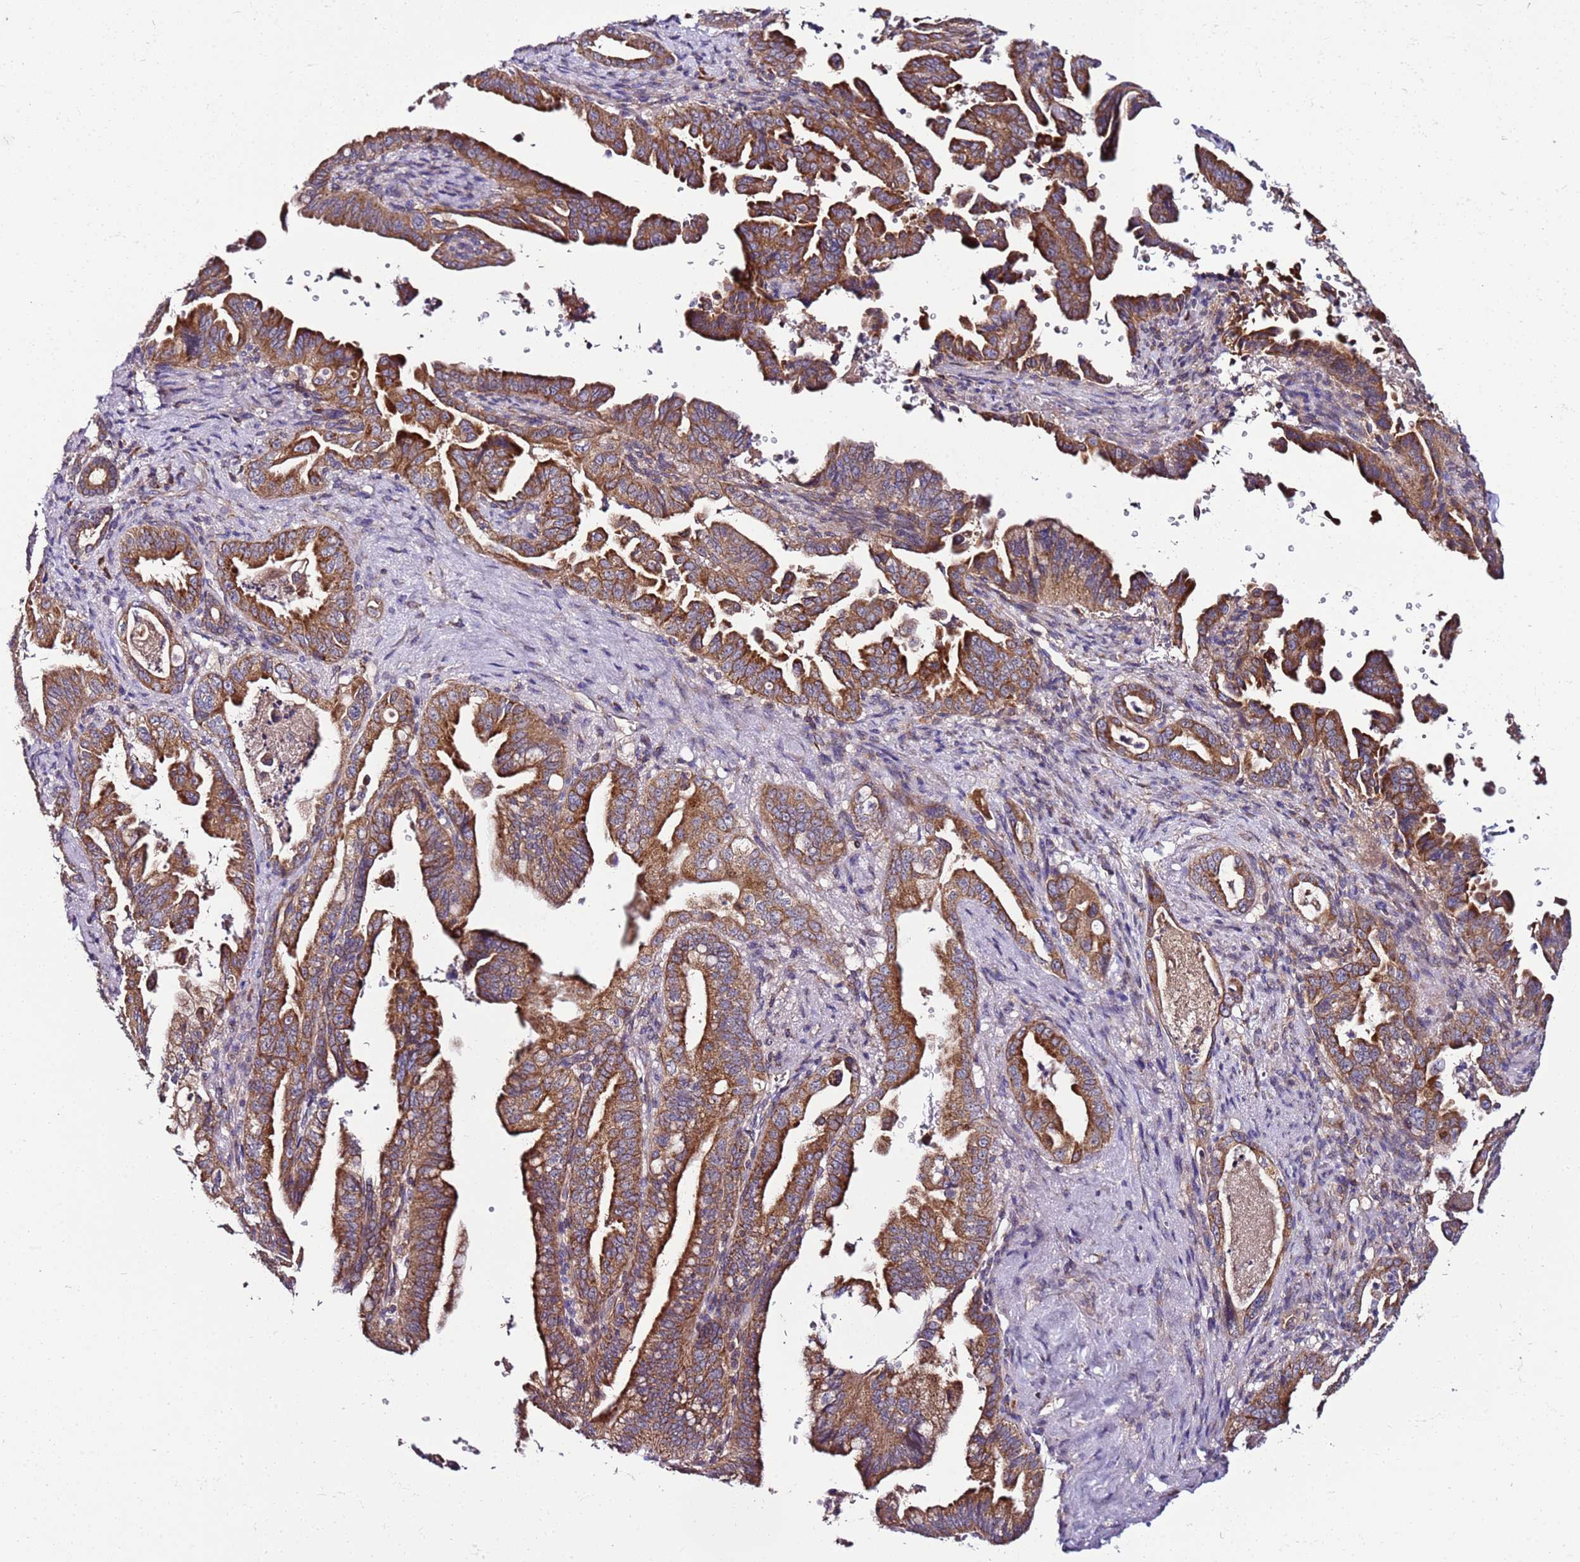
{"staining": {"intensity": "strong", "quantity": ">75%", "location": "cytoplasmic/membranous"}, "tissue": "pancreatic cancer", "cell_type": "Tumor cells", "image_type": "cancer", "snomed": [{"axis": "morphology", "description": "Adenocarcinoma, NOS"}, {"axis": "topography", "description": "Pancreas"}], "caption": "Pancreatic cancer was stained to show a protein in brown. There is high levels of strong cytoplasmic/membranous positivity in approximately >75% of tumor cells. The staining is performed using DAB (3,3'-diaminobenzidine) brown chromogen to label protein expression. The nuclei are counter-stained blue using hematoxylin.", "gene": "C19orf12", "patient": {"sex": "male", "age": 70}}